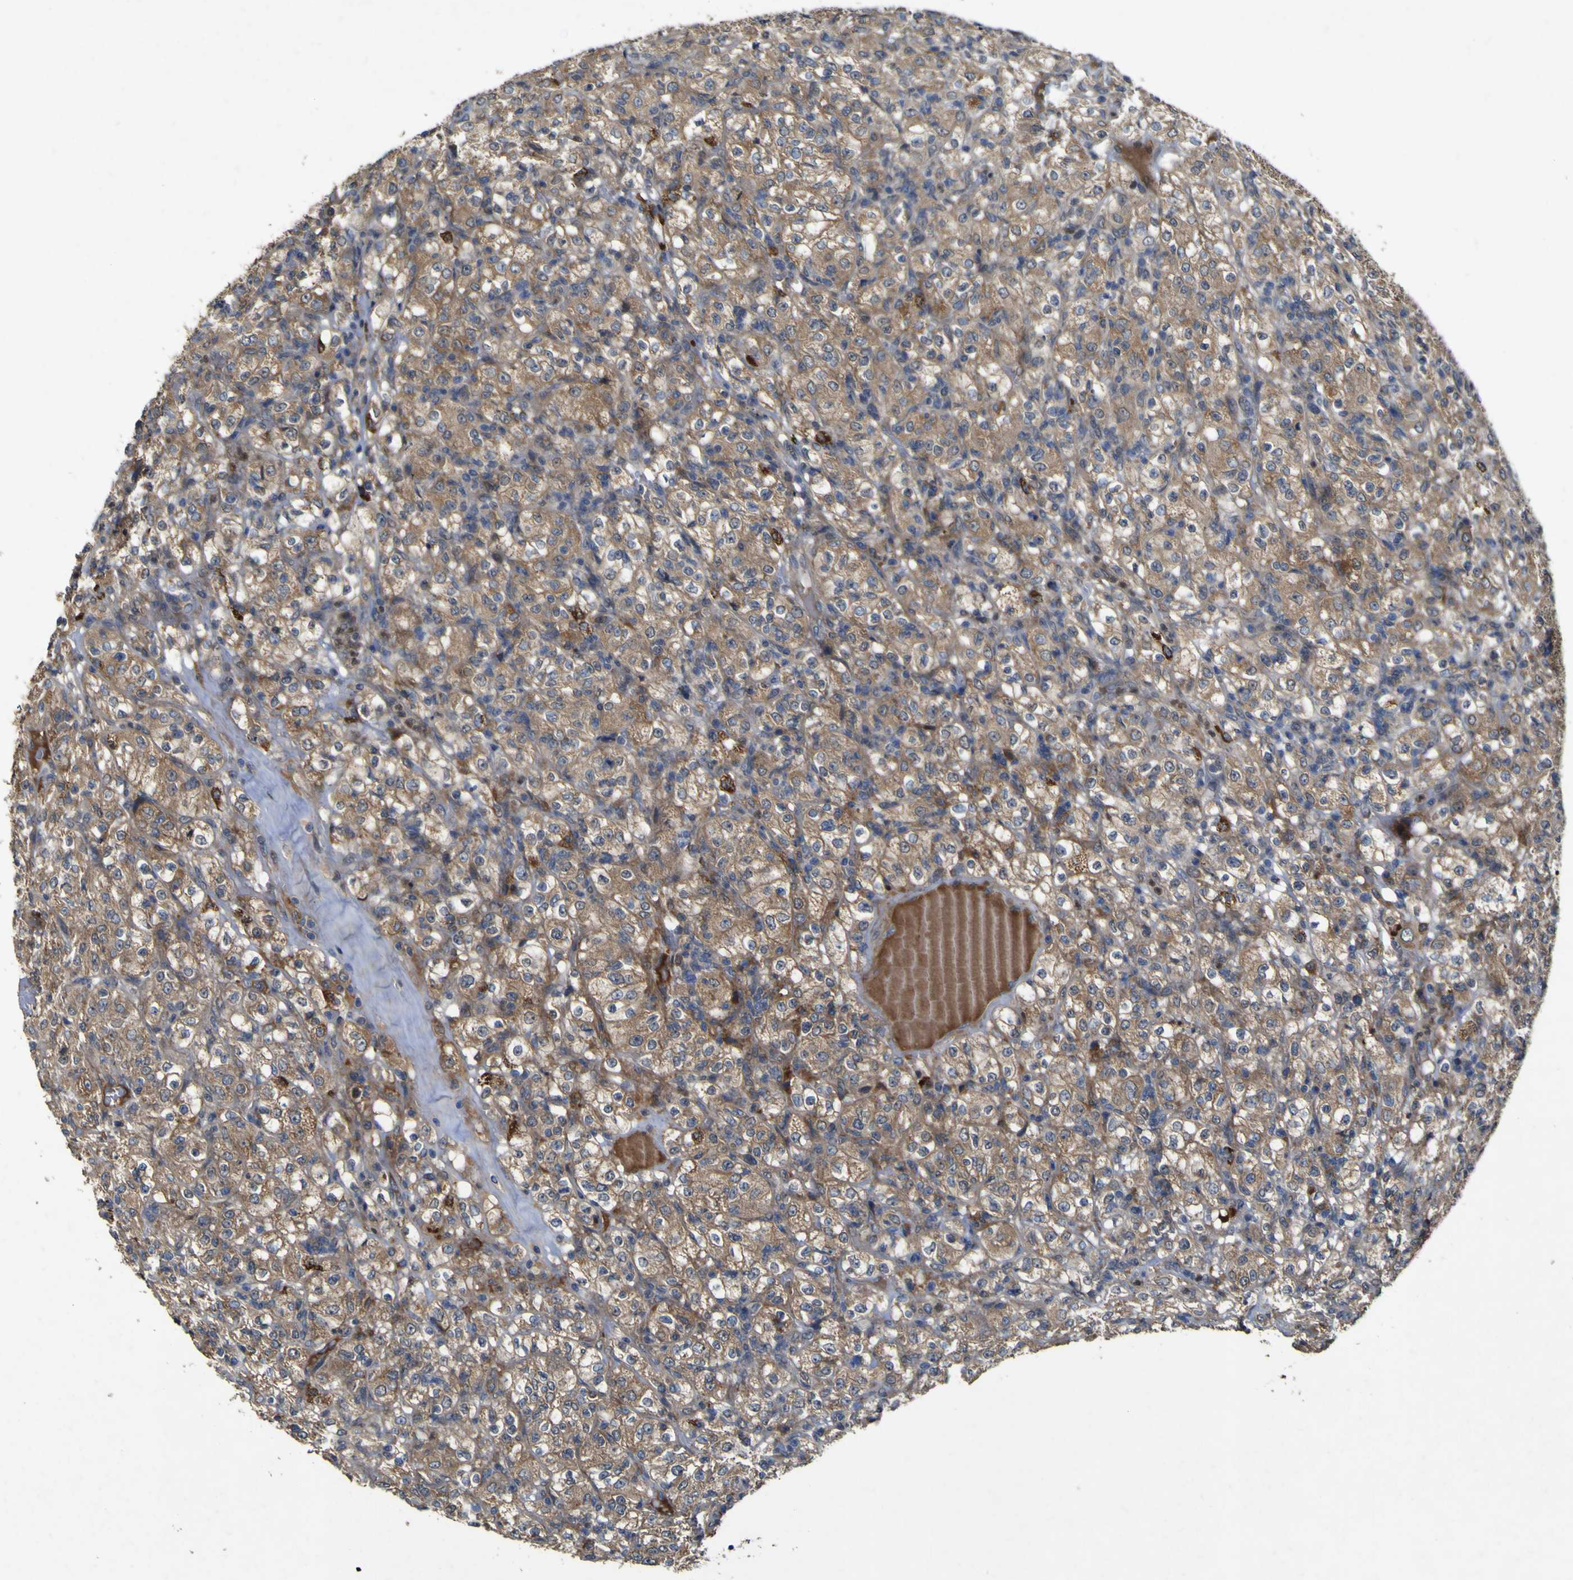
{"staining": {"intensity": "moderate", "quantity": ">75%", "location": "cytoplasmic/membranous"}, "tissue": "renal cancer", "cell_type": "Tumor cells", "image_type": "cancer", "snomed": [{"axis": "morphology", "description": "Normal tissue, NOS"}, {"axis": "morphology", "description": "Adenocarcinoma, NOS"}, {"axis": "topography", "description": "Kidney"}], "caption": "Immunohistochemical staining of human renal adenocarcinoma demonstrates moderate cytoplasmic/membranous protein staining in about >75% of tumor cells. (Stains: DAB (3,3'-diaminobenzidine) in brown, nuclei in blue, Microscopy: brightfield microscopy at high magnification).", "gene": "IRAK2", "patient": {"sex": "female", "age": 72}}